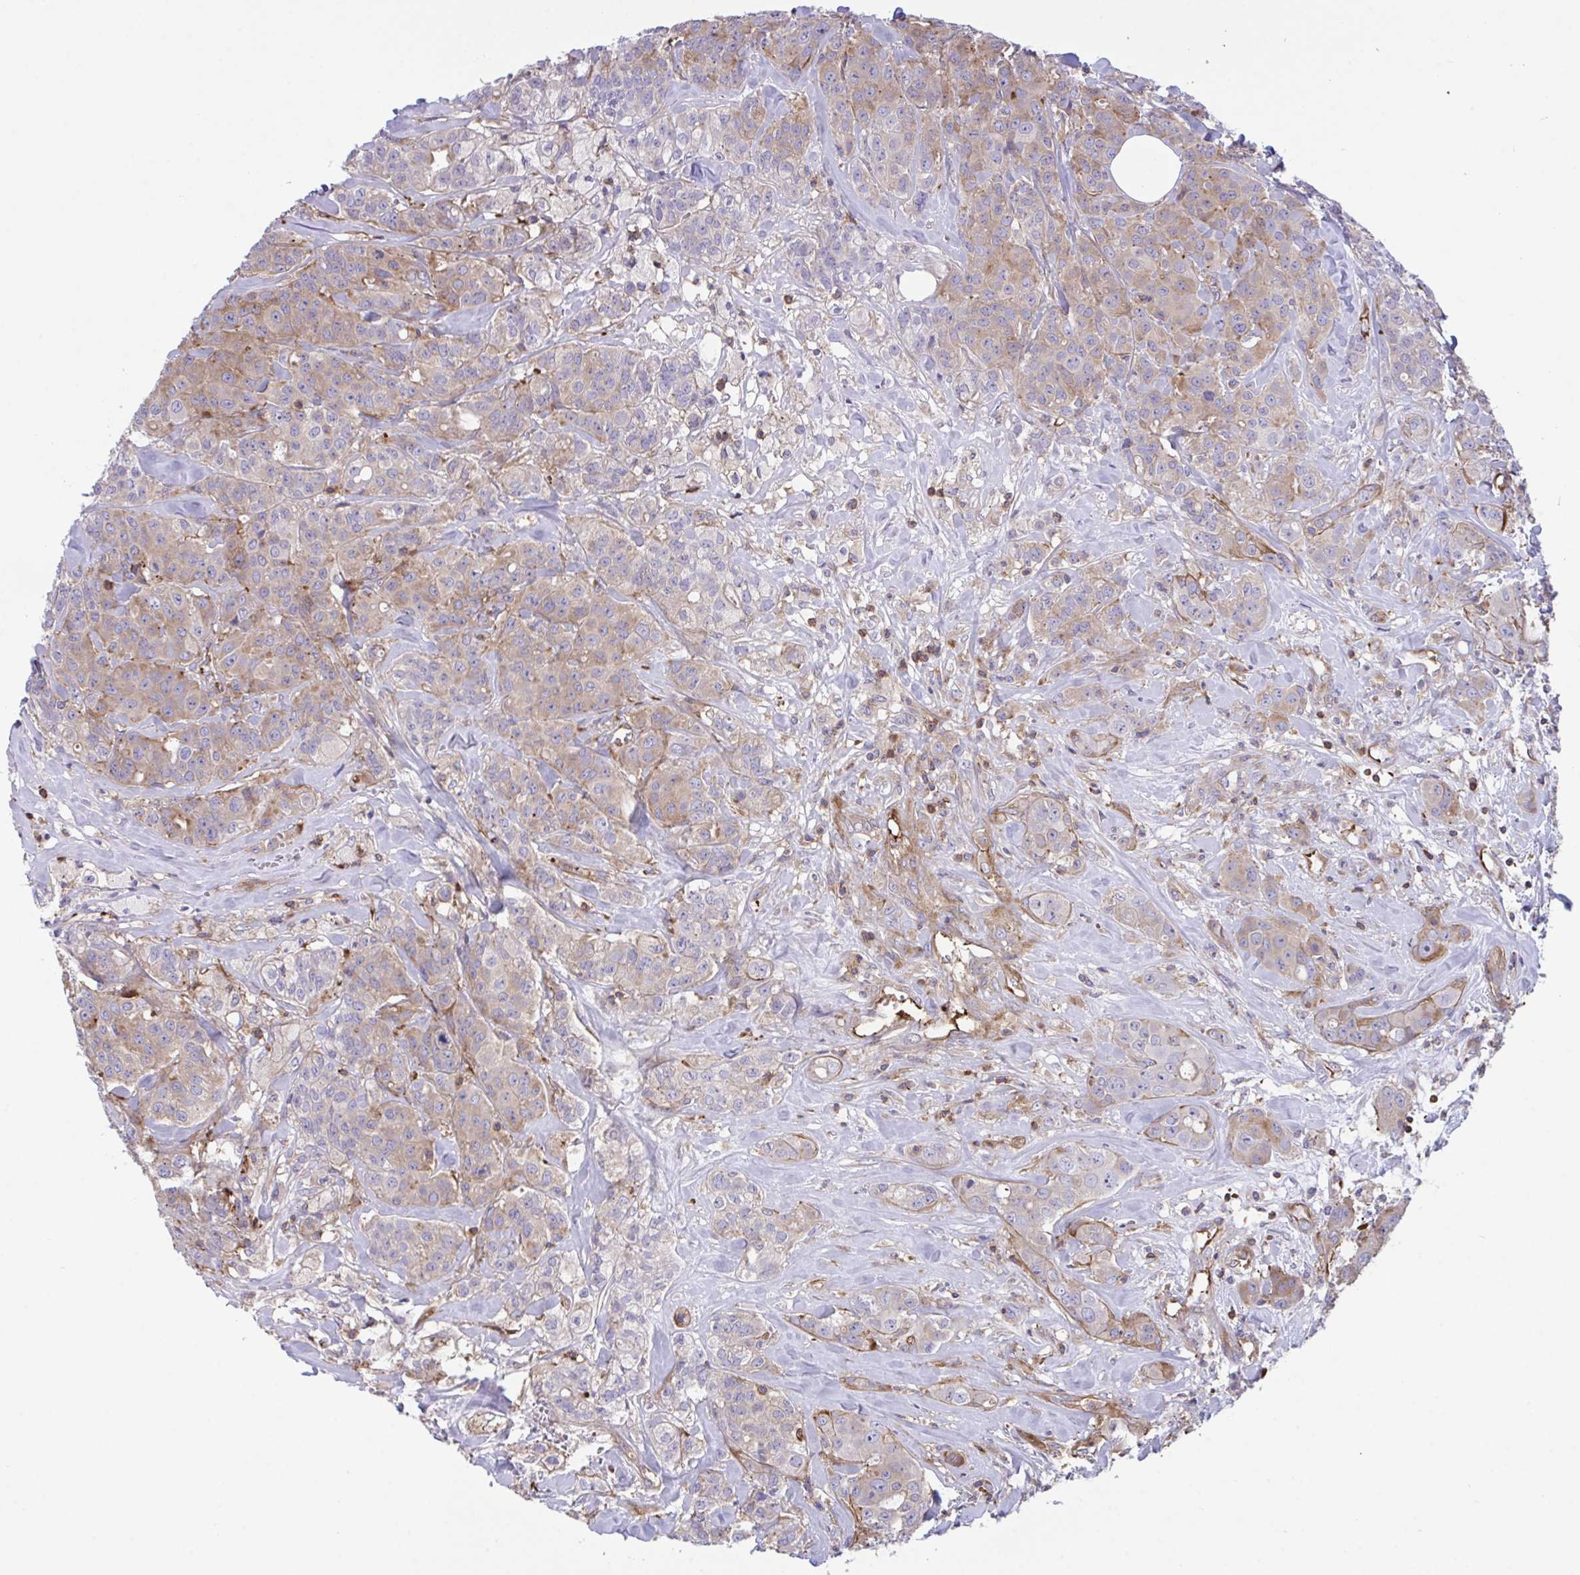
{"staining": {"intensity": "weak", "quantity": "25%-75%", "location": "cytoplasmic/membranous"}, "tissue": "breast cancer", "cell_type": "Tumor cells", "image_type": "cancer", "snomed": [{"axis": "morphology", "description": "Normal tissue, NOS"}, {"axis": "morphology", "description": "Duct carcinoma"}, {"axis": "topography", "description": "Breast"}], "caption": "Intraductal carcinoma (breast) stained with a brown dye demonstrates weak cytoplasmic/membranous positive expression in about 25%-75% of tumor cells.", "gene": "PPIH", "patient": {"sex": "female", "age": 43}}